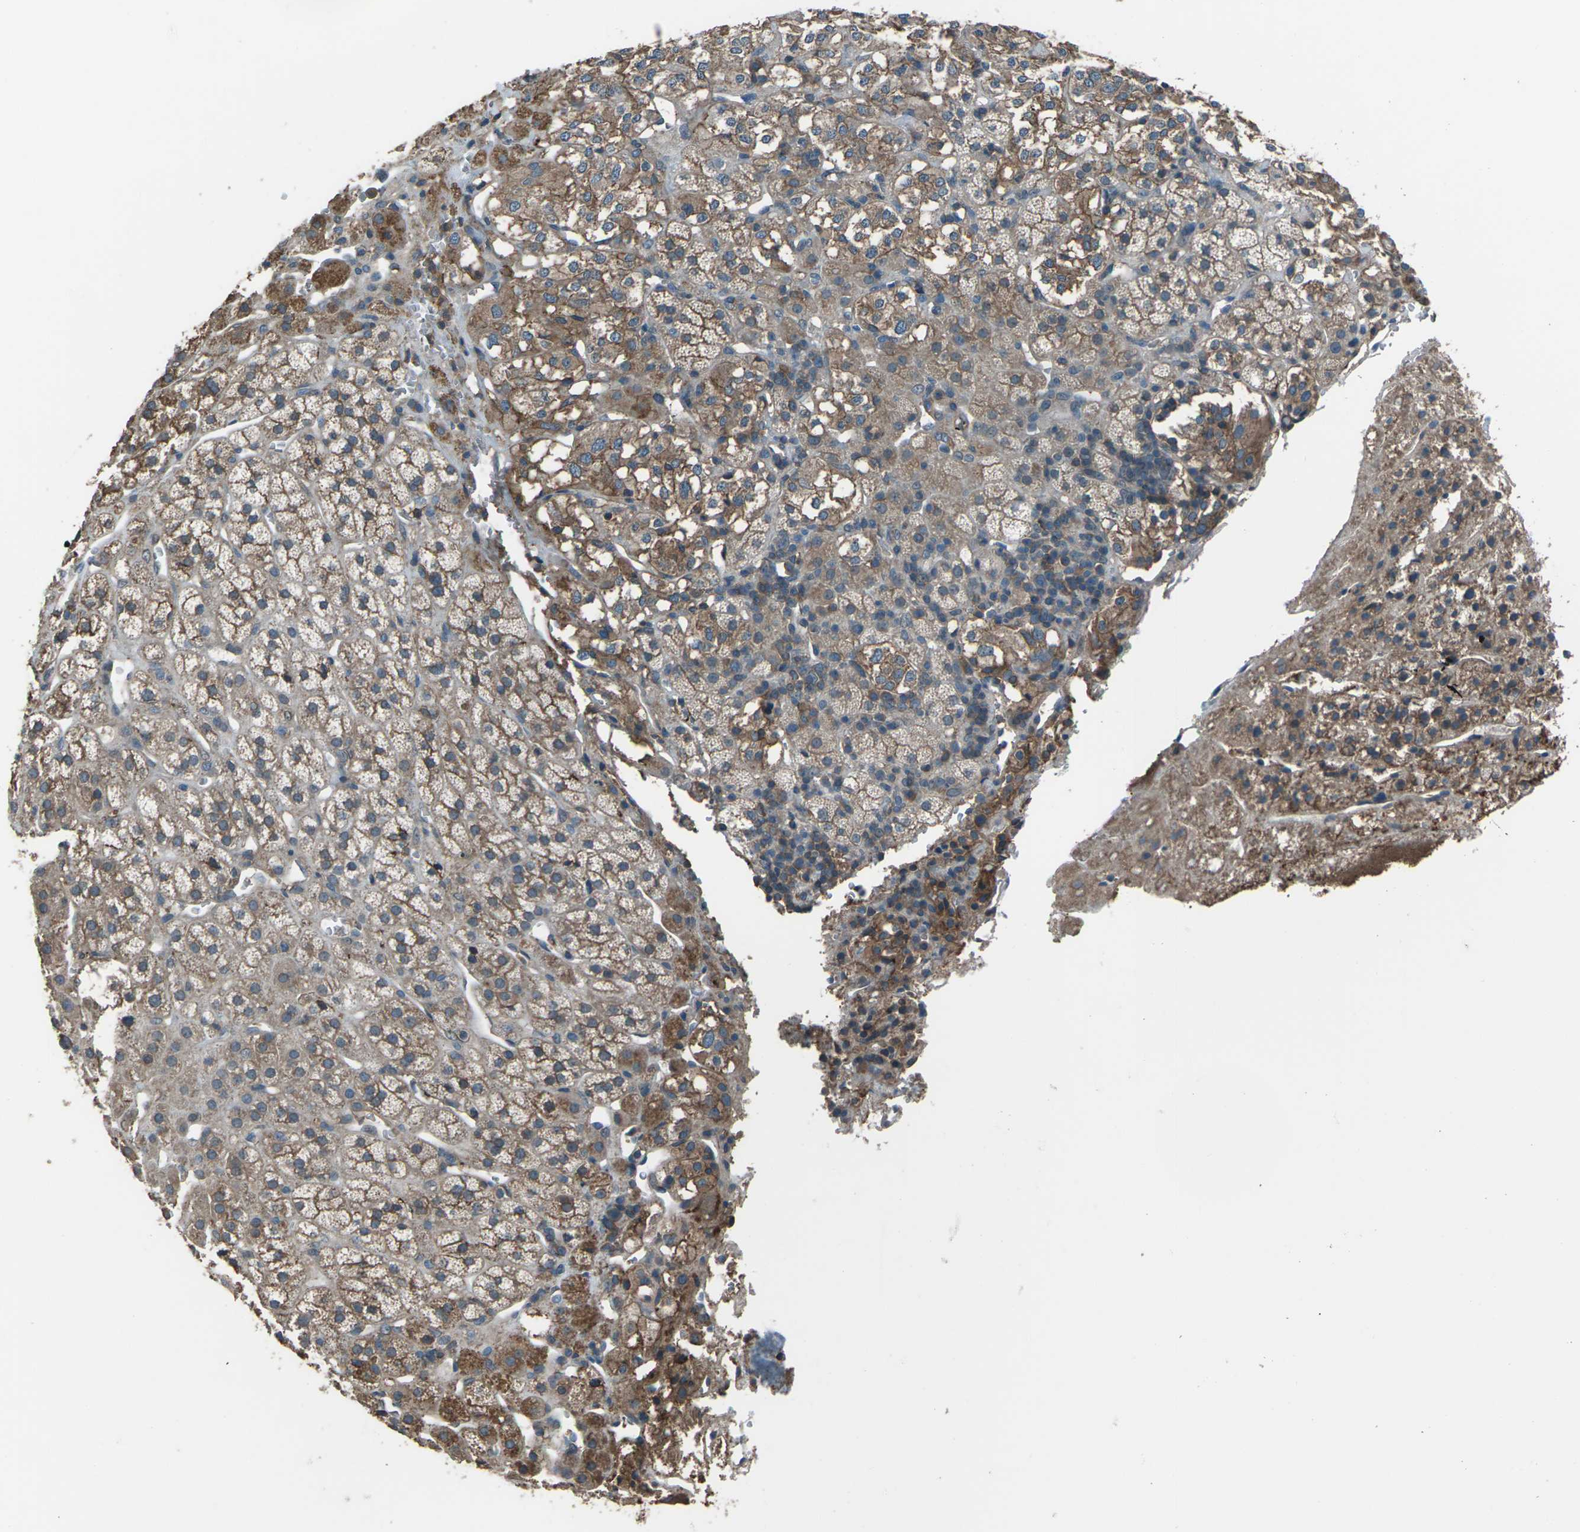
{"staining": {"intensity": "moderate", "quantity": ">75%", "location": "cytoplasmic/membranous"}, "tissue": "adrenal gland", "cell_type": "Glandular cells", "image_type": "normal", "snomed": [{"axis": "morphology", "description": "Normal tissue, NOS"}, {"axis": "topography", "description": "Adrenal gland"}], "caption": "This photomicrograph shows immunohistochemistry staining of unremarkable adrenal gland, with medium moderate cytoplasmic/membranous positivity in approximately >75% of glandular cells.", "gene": "CMTM4", "patient": {"sex": "male", "age": 56}}